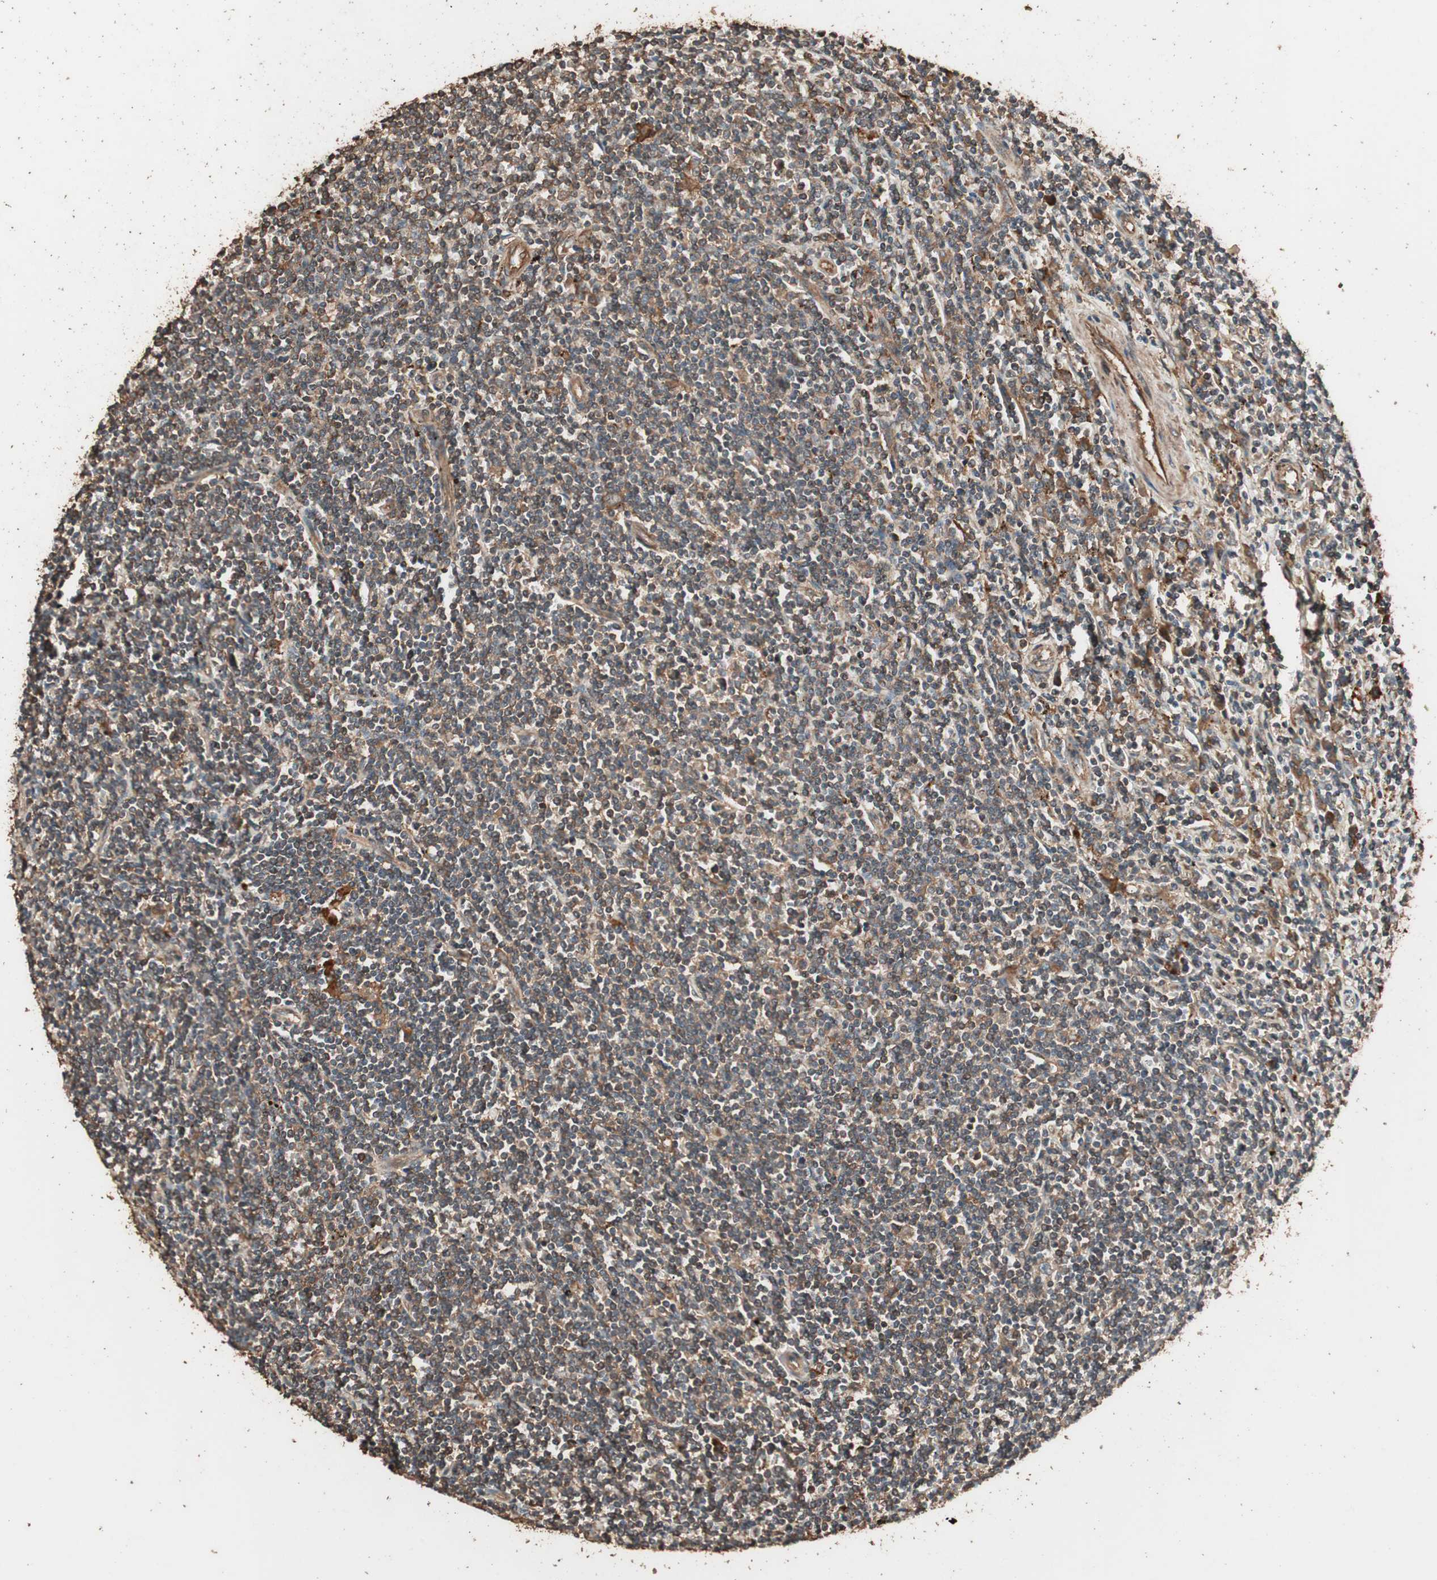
{"staining": {"intensity": "moderate", "quantity": "25%-75%", "location": "cytoplasmic/membranous"}, "tissue": "lymphoma", "cell_type": "Tumor cells", "image_type": "cancer", "snomed": [{"axis": "morphology", "description": "Malignant lymphoma, non-Hodgkin's type, Low grade"}, {"axis": "topography", "description": "Spleen"}], "caption": "DAB (3,3'-diaminobenzidine) immunohistochemical staining of human low-grade malignant lymphoma, non-Hodgkin's type shows moderate cytoplasmic/membranous protein staining in approximately 25%-75% of tumor cells.", "gene": "CCN4", "patient": {"sex": "male", "age": 76}}